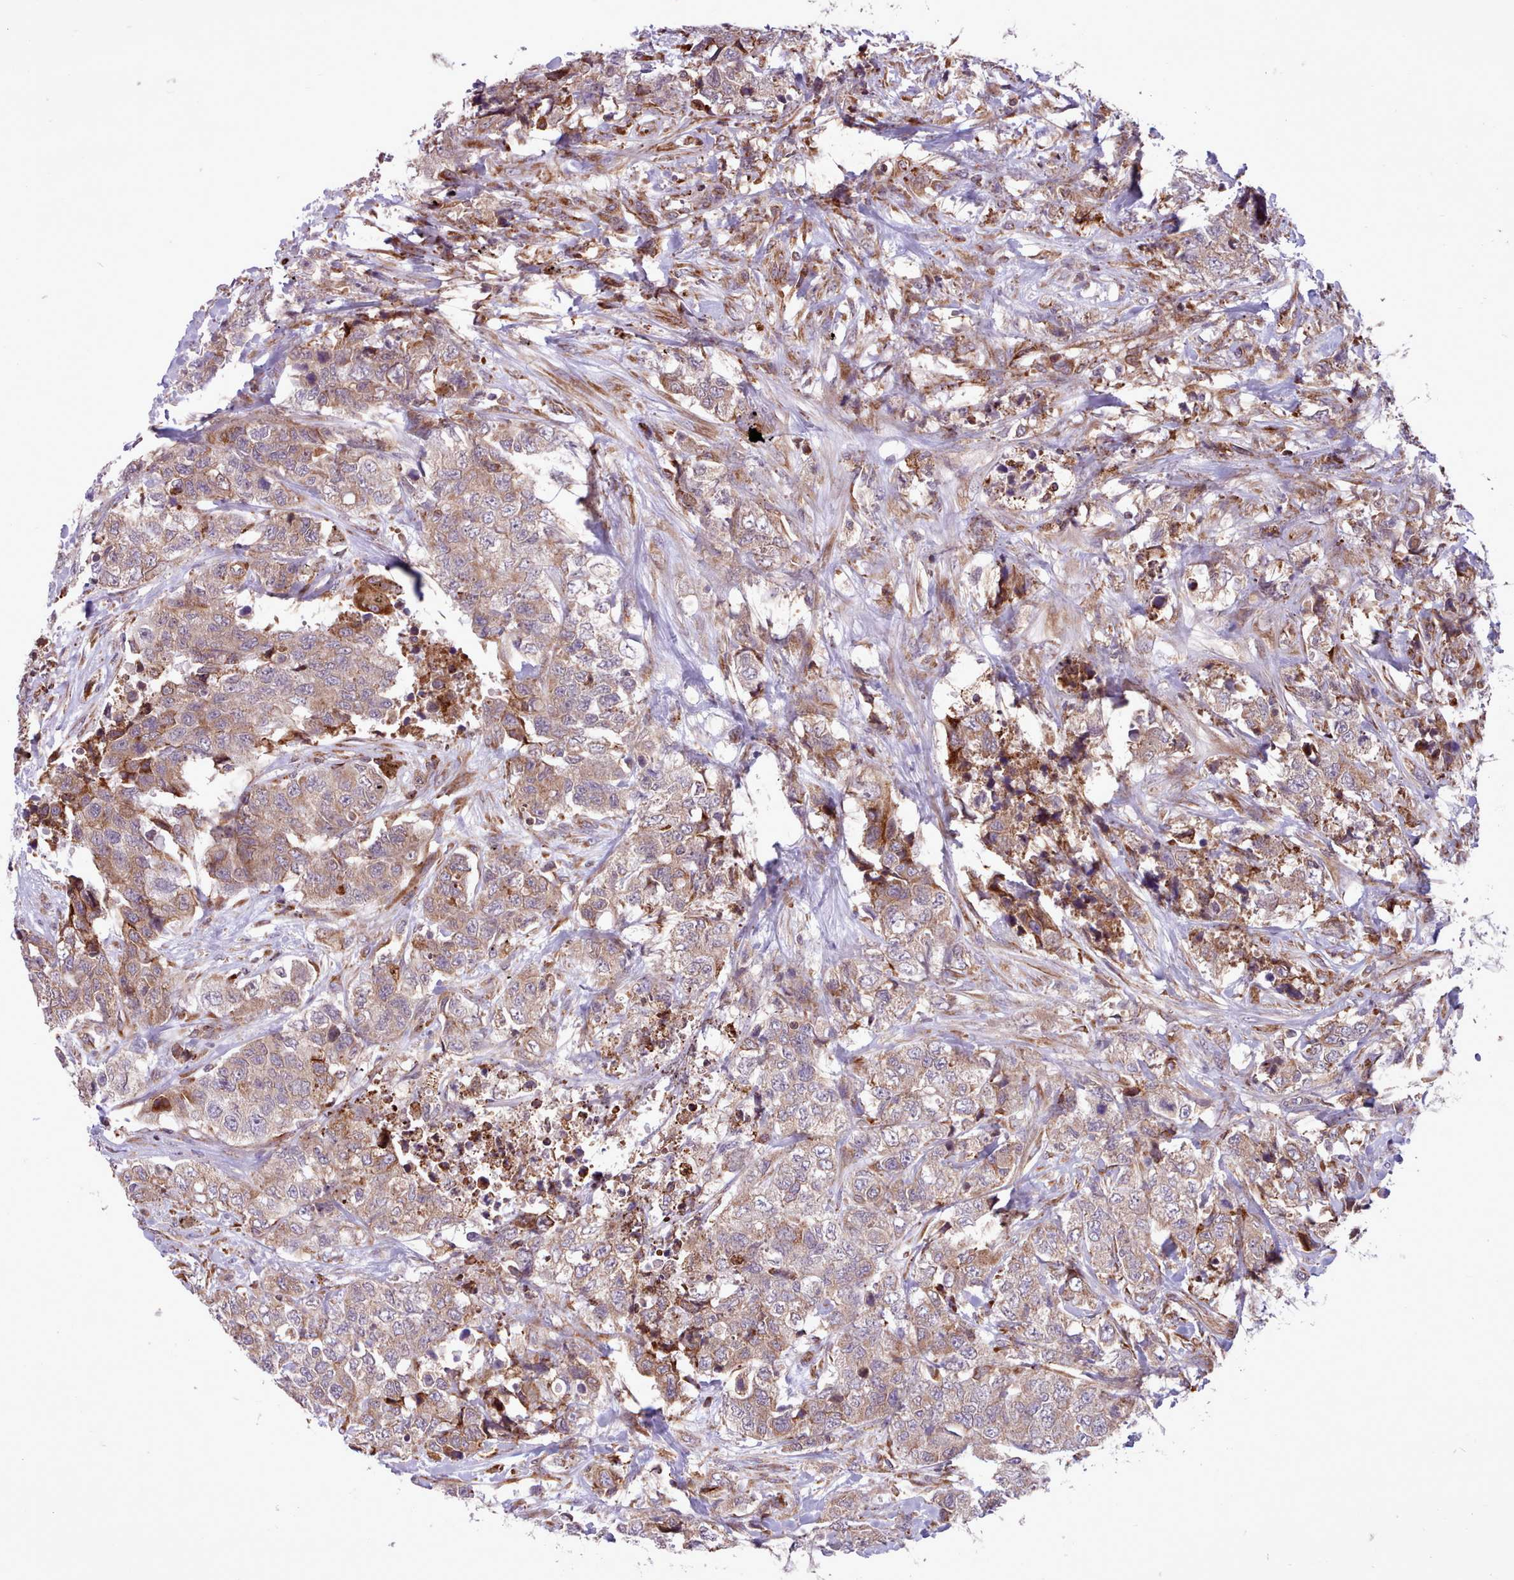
{"staining": {"intensity": "weak", "quantity": ">75%", "location": "cytoplasmic/membranous"}, "tissue": "urothelial cancer", "cell_type": "Tumor cells", "image_type": "cancer", "snomed": [{"axis": "morphology", "description": "Urothelial carcinoma, High grade"}, {"axis": "topography", "description": "Urinary bladder"}], "caption": "Brown immunohistochemical staining in high-grade urothelial carcinoma shows weak cytoplasmic/membranous positivity in approximately >75% of tumor cells.", "gene": "TTLL3", "patient": {"sex": "female", "age": 78}}